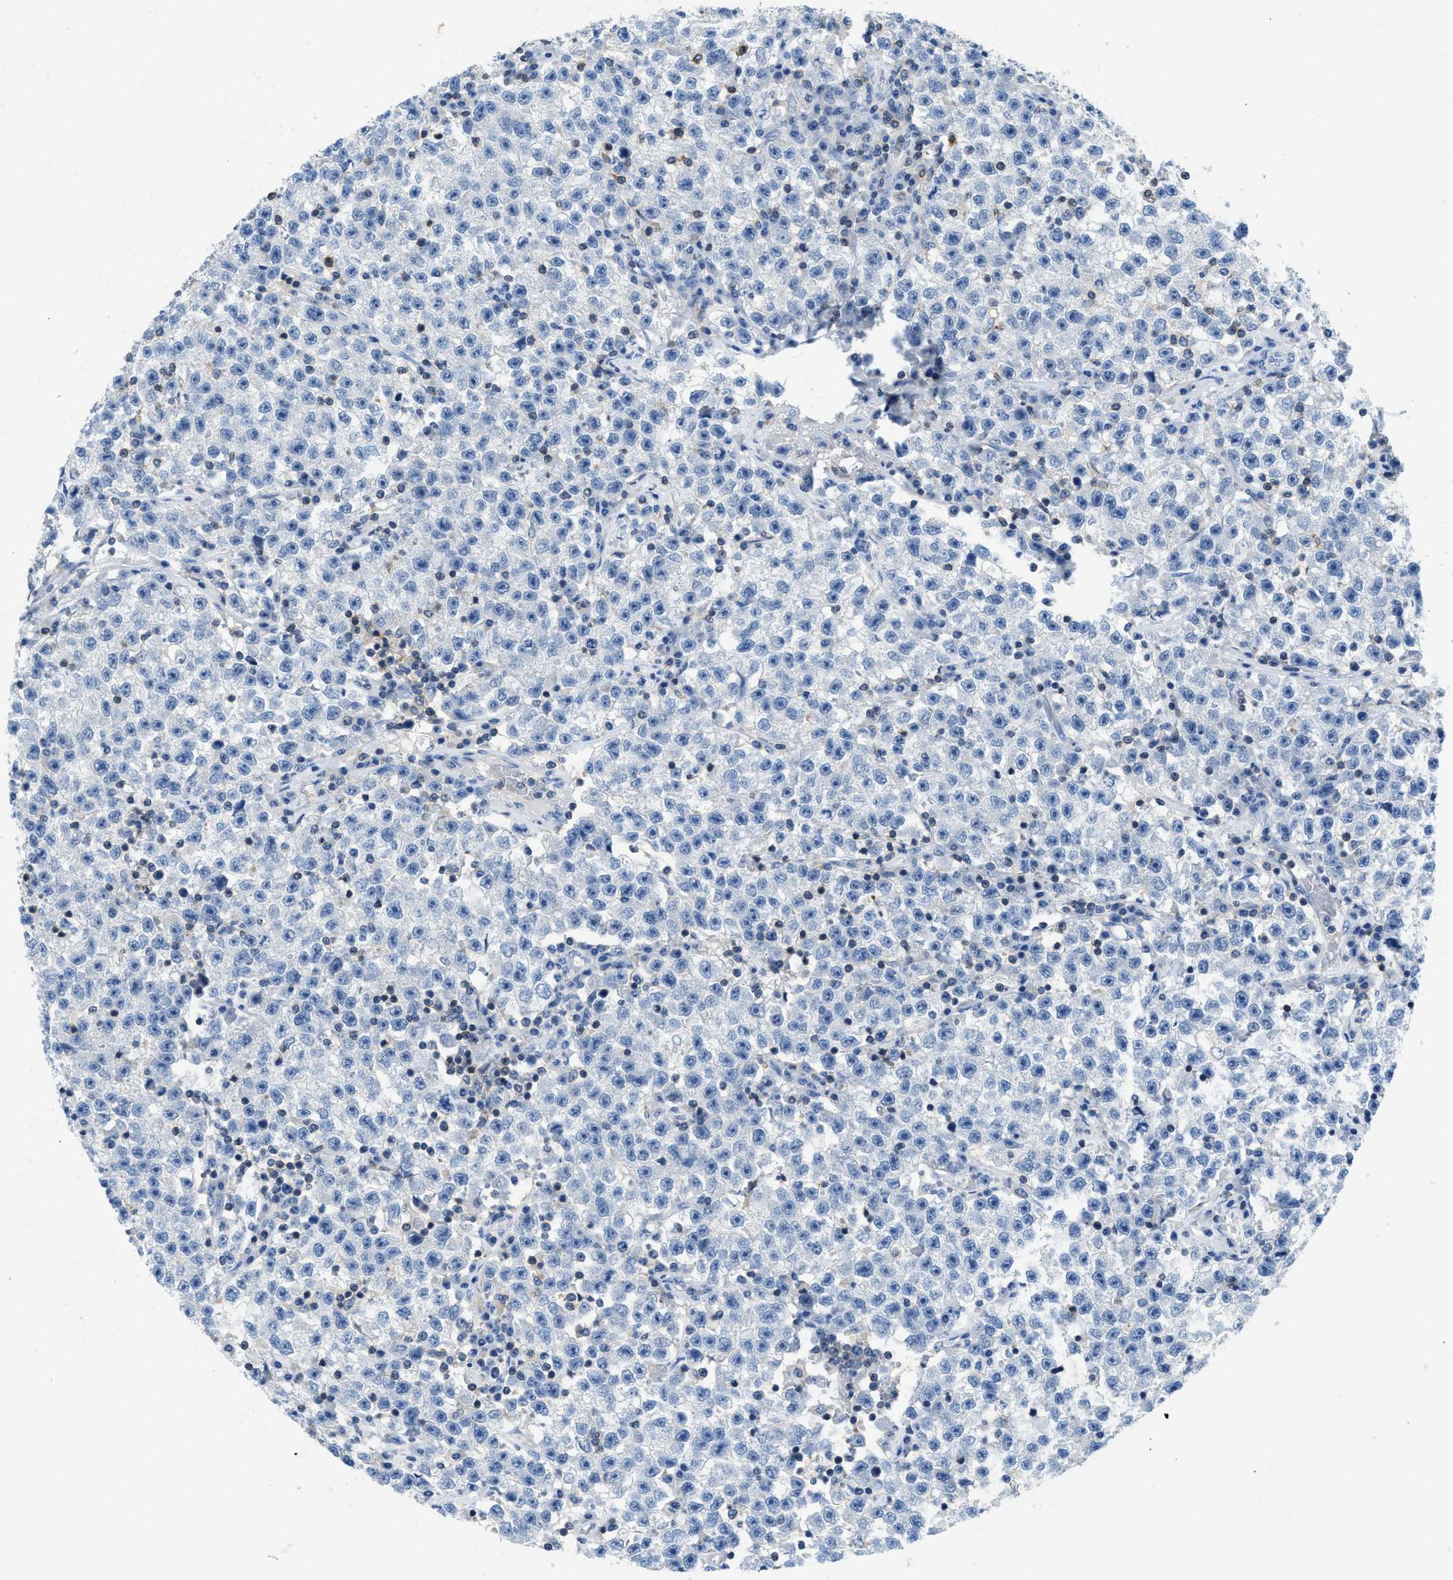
{"staining": {"intensity": "negative", "quantity": "none", "location": "none"}, "tissue": "testis cancer", "cell_type": "Tumor cells", "image_type": "cancer", "snomed": [{"axis": "morphology", "description": "Seminoma, NOS"}, {"axis": "topography", "description": "Testis"}], "caption": "Tumor cells are negative for protein expression in human testis cancer.", "gene": "FAM151A", "patient": {"sex": "male", "age": 22}}